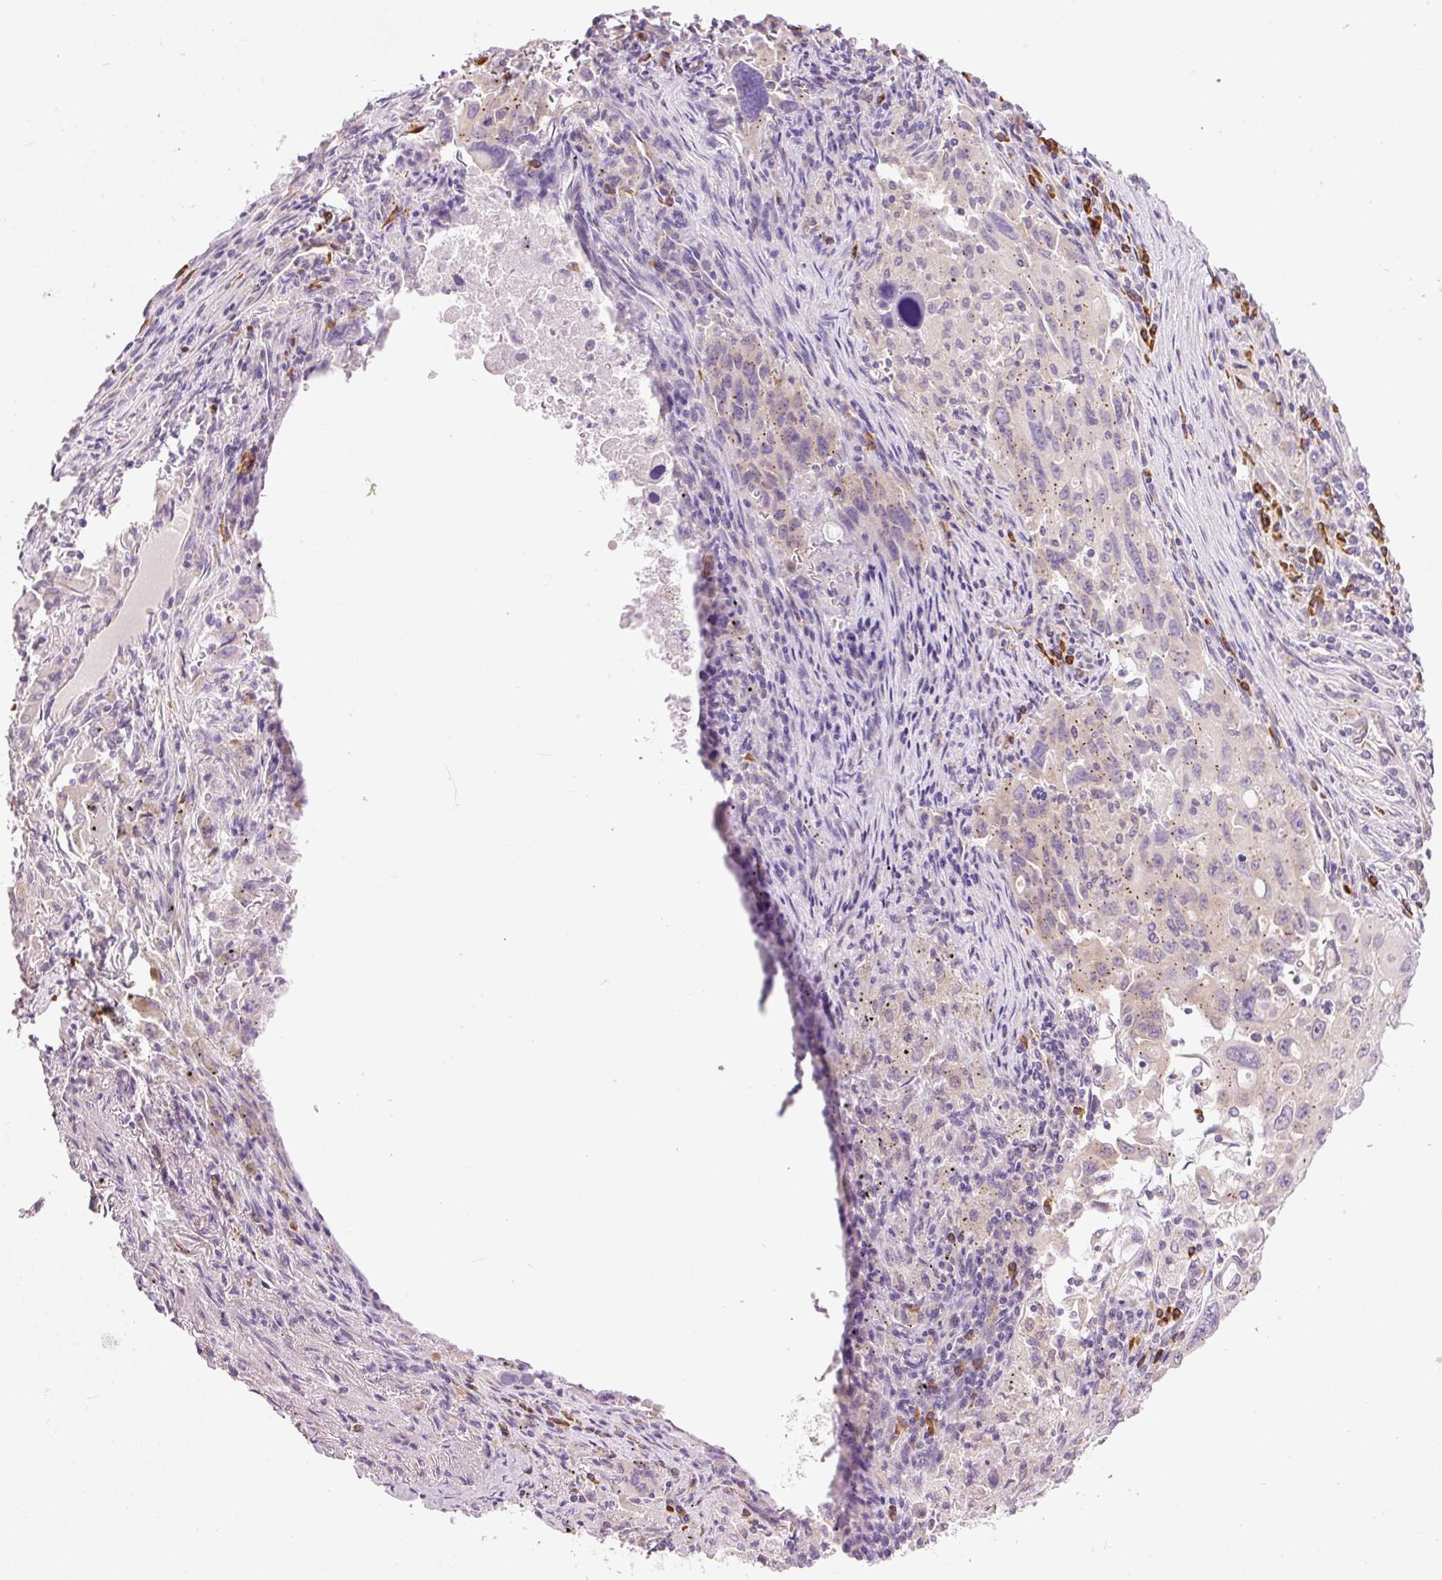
{"staining": {"intensity": "weak", "quantity": "<25%", "location": "cytoplasmic/membranous"}, "tissue": "lung cancer", "cell_type": "Tumor cells", "image_type": "cancer", "snomed": [{"axis": "morphology", "description": "Adenocarcinoma, NOS"}, {"axis": "morphology", "description": "Adenocarcinoma, metastatic, NOS"}, {"axis": "topography", "description": "Lymph node"}, {"axis": "topography", "description": "Lung"}], "caption": "A high-resolution photomicrograph shows IHC staining of lung cancer (adenocarcinoma), which displays no significant expression in tumor cells.", "gene": "PNPLA5", "patient": {"sex": "female", "age": 42}}